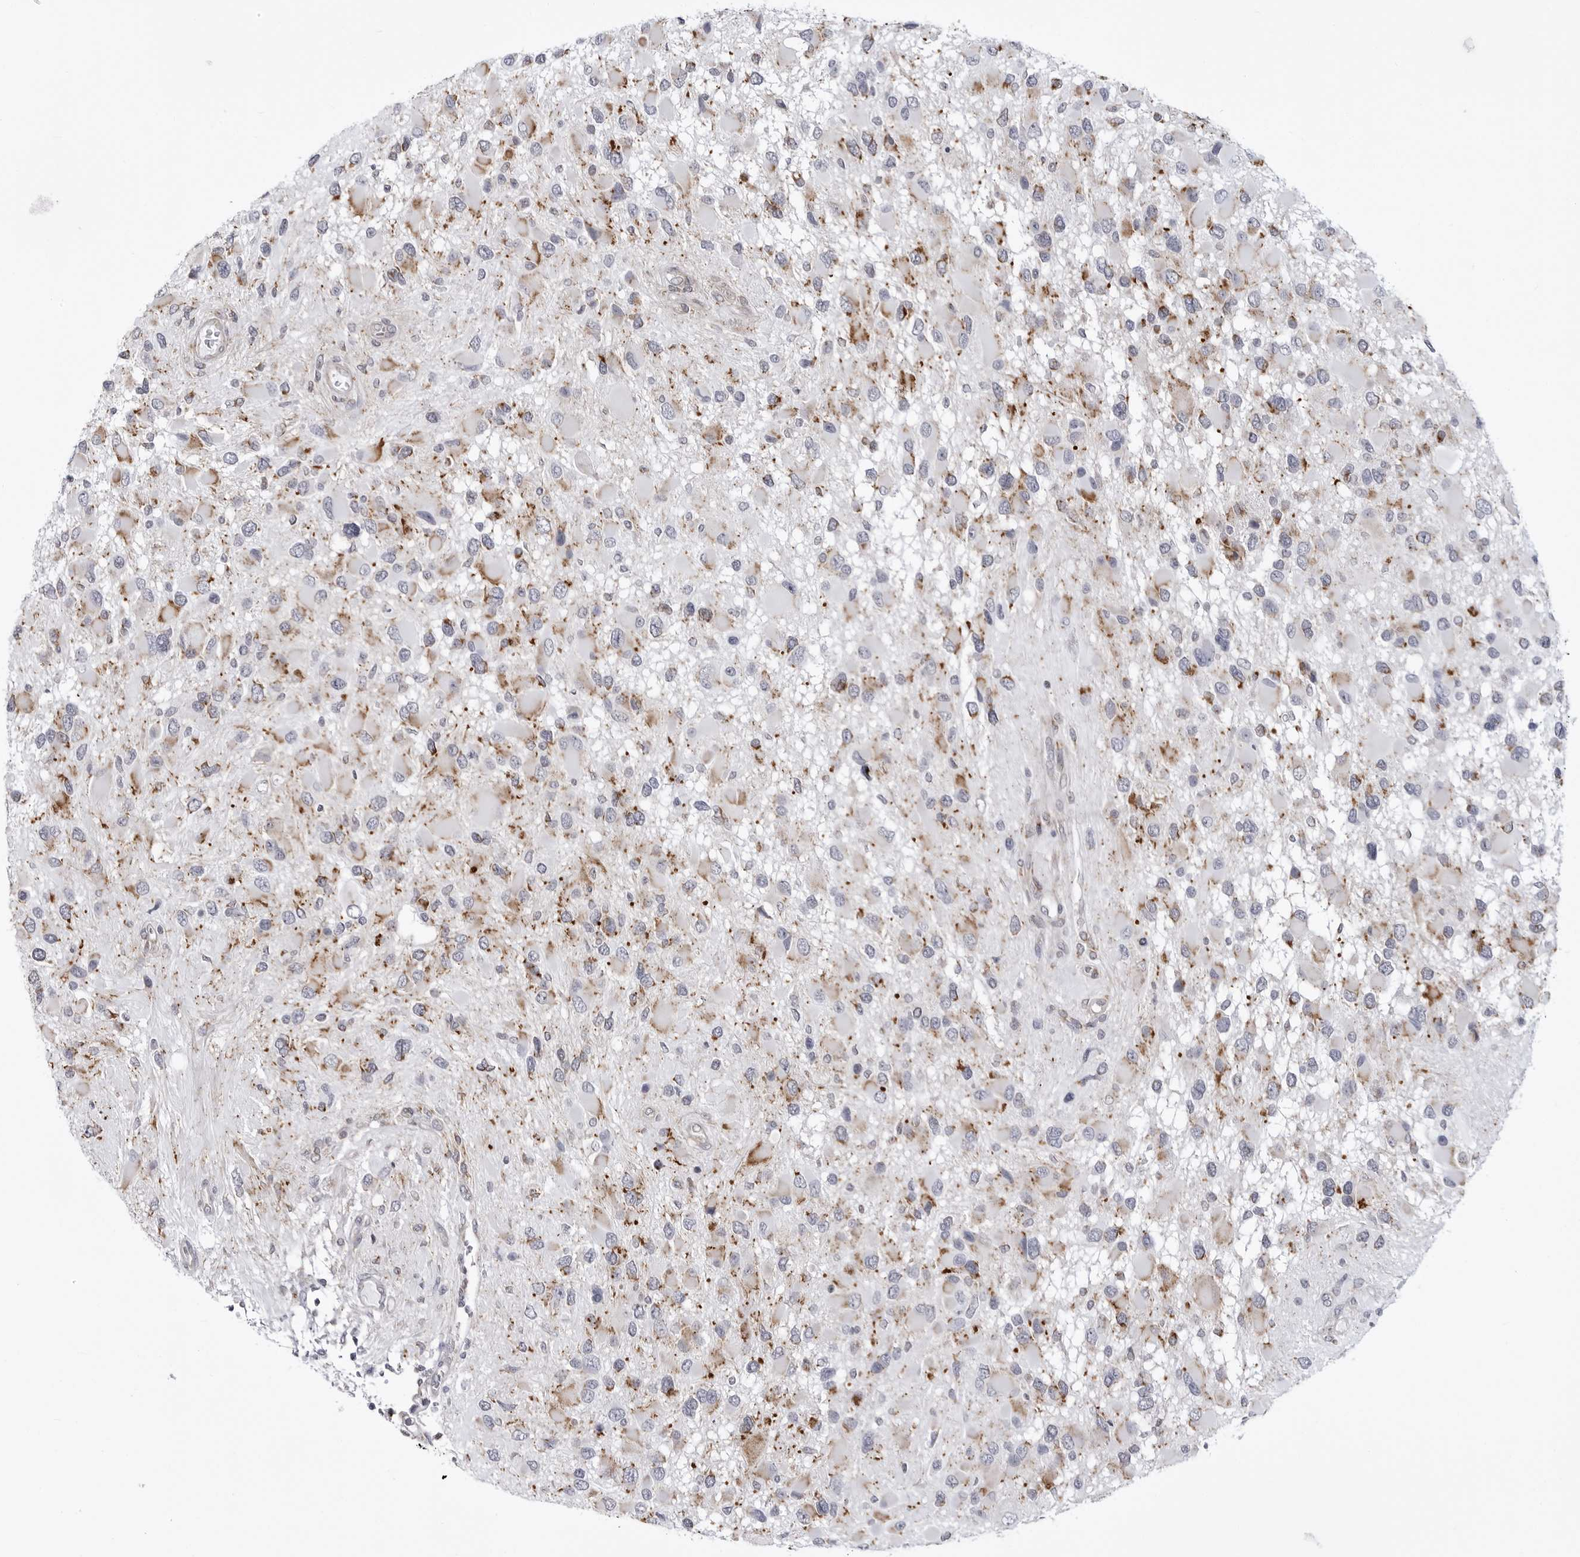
{"staining": {"intensity": "moderate", "quantity": "<25%", "location": "cytoplasmic/membranous"}, "tissue": "glioma", "cell_type": "Tumor cells", "image_type": "cancer", "snomed": [{"axis": "morphology", "description": "Glioma, malignant, High grade"}, {"axis": "topography", "description": "Brain"}], "caption": "An image showing moderate cytoplasmic/membranous positivity in about <25% of tumor cells in glioma, as visualized by brown immunohistochemical staining.", "gene": "FH", "patient": {"sex": "male", "age": 53}}